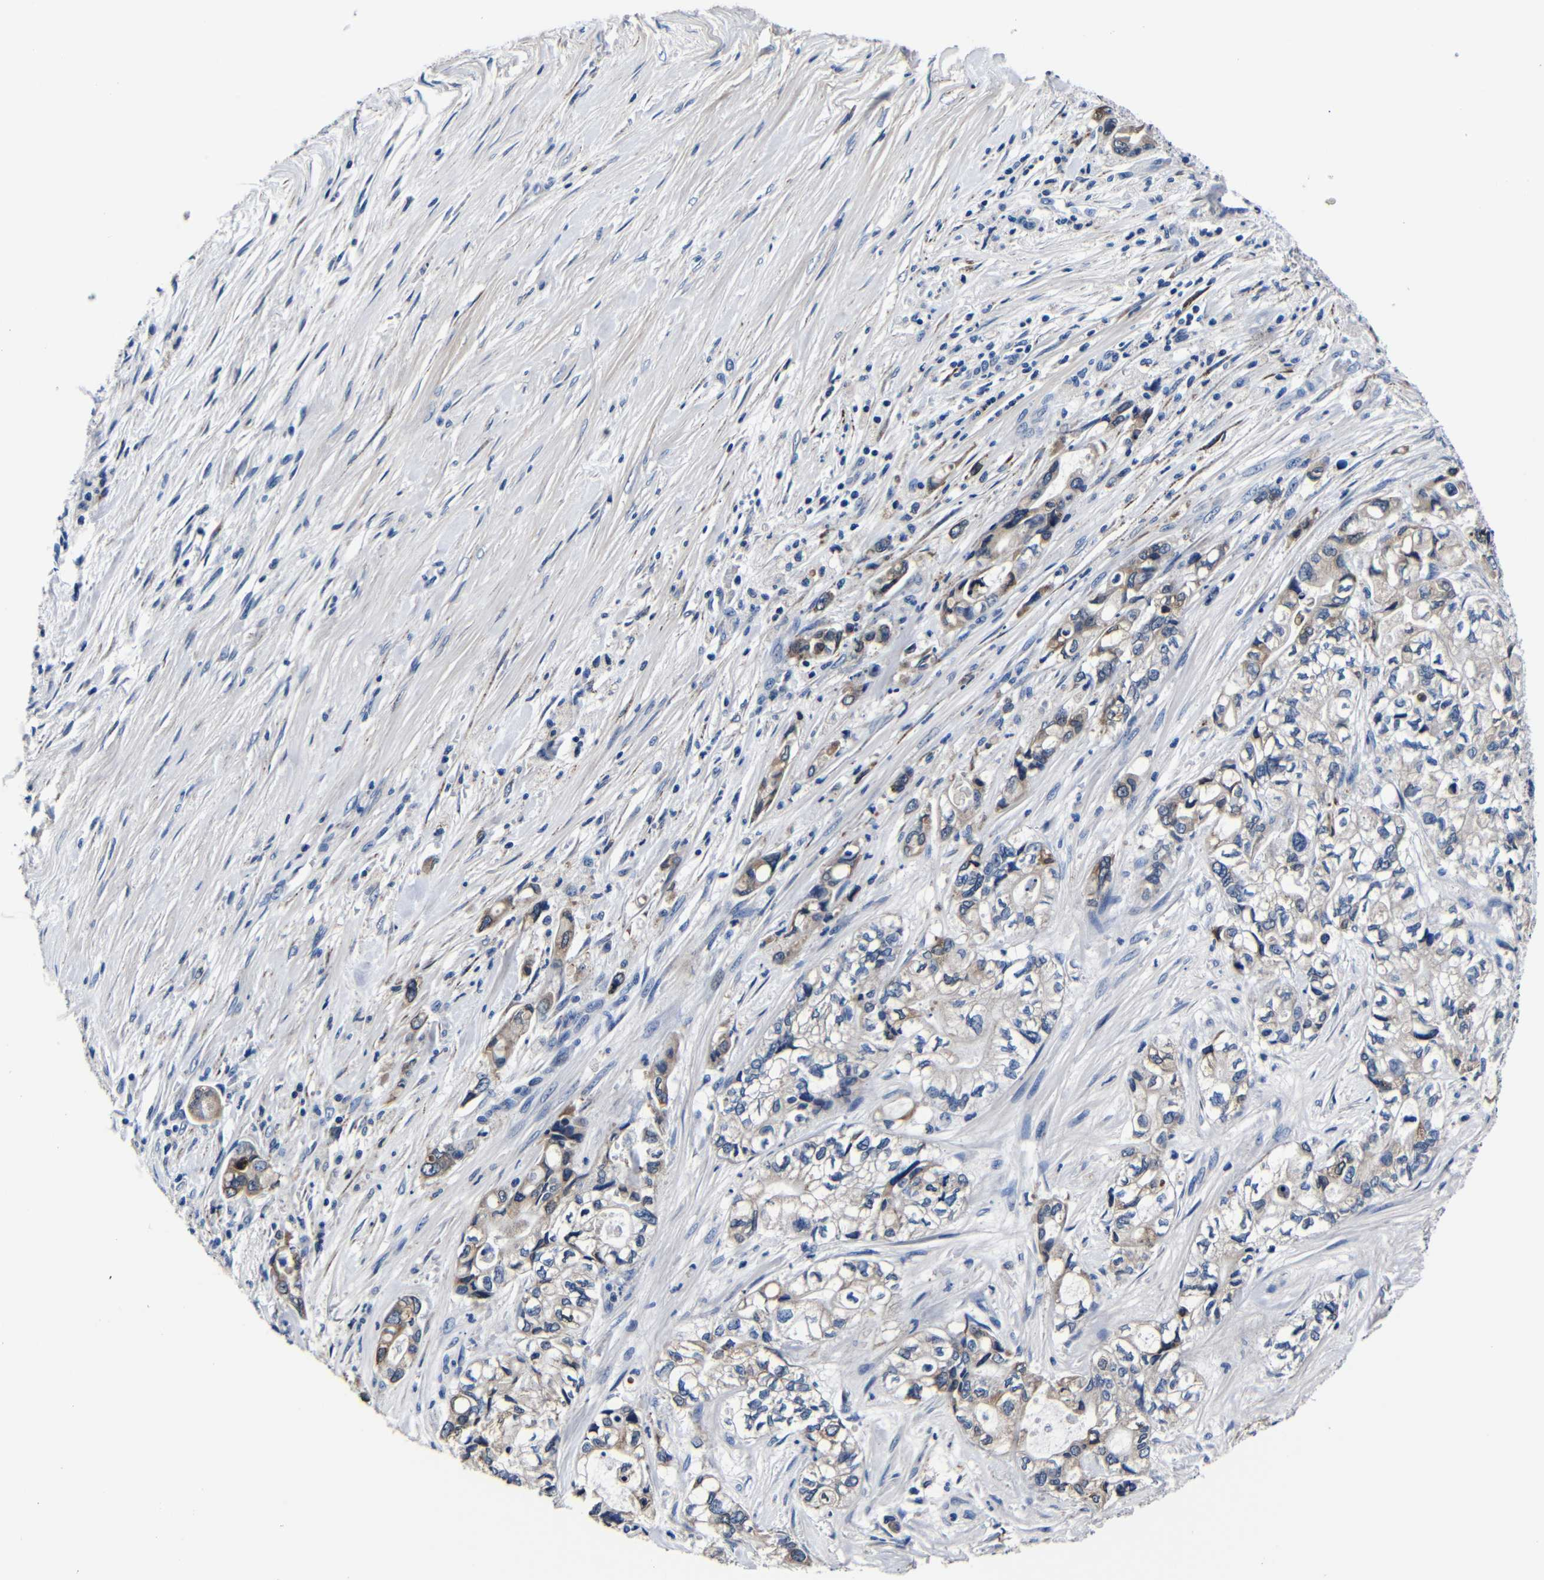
{"staining": {"intensity": "weak", "quantity": "25%-75%", "location": "cytoplasmic/membranous"}, "tissue": "pancreatic cancer", "cell_type": "Tumor cells", "image_type": "cancer", "snomed": [{"axis": "morphology", "description": "Adenocarcinoma, NOS"}, {"axis": "topography", "description": "Pancreas"}], "caption": "Tumor cells exhibit low levels of weak cytoplasmic/membranous staining in approximately 25%-75% of cells in adenocarcinoma (pancreatic). (Stains: DAB in brown, nuclei in blue, Microscopy: brightfield microscopy at high magnification).", "gene": "DEPP1", "patient": {"sex": "male", "age": 79}}